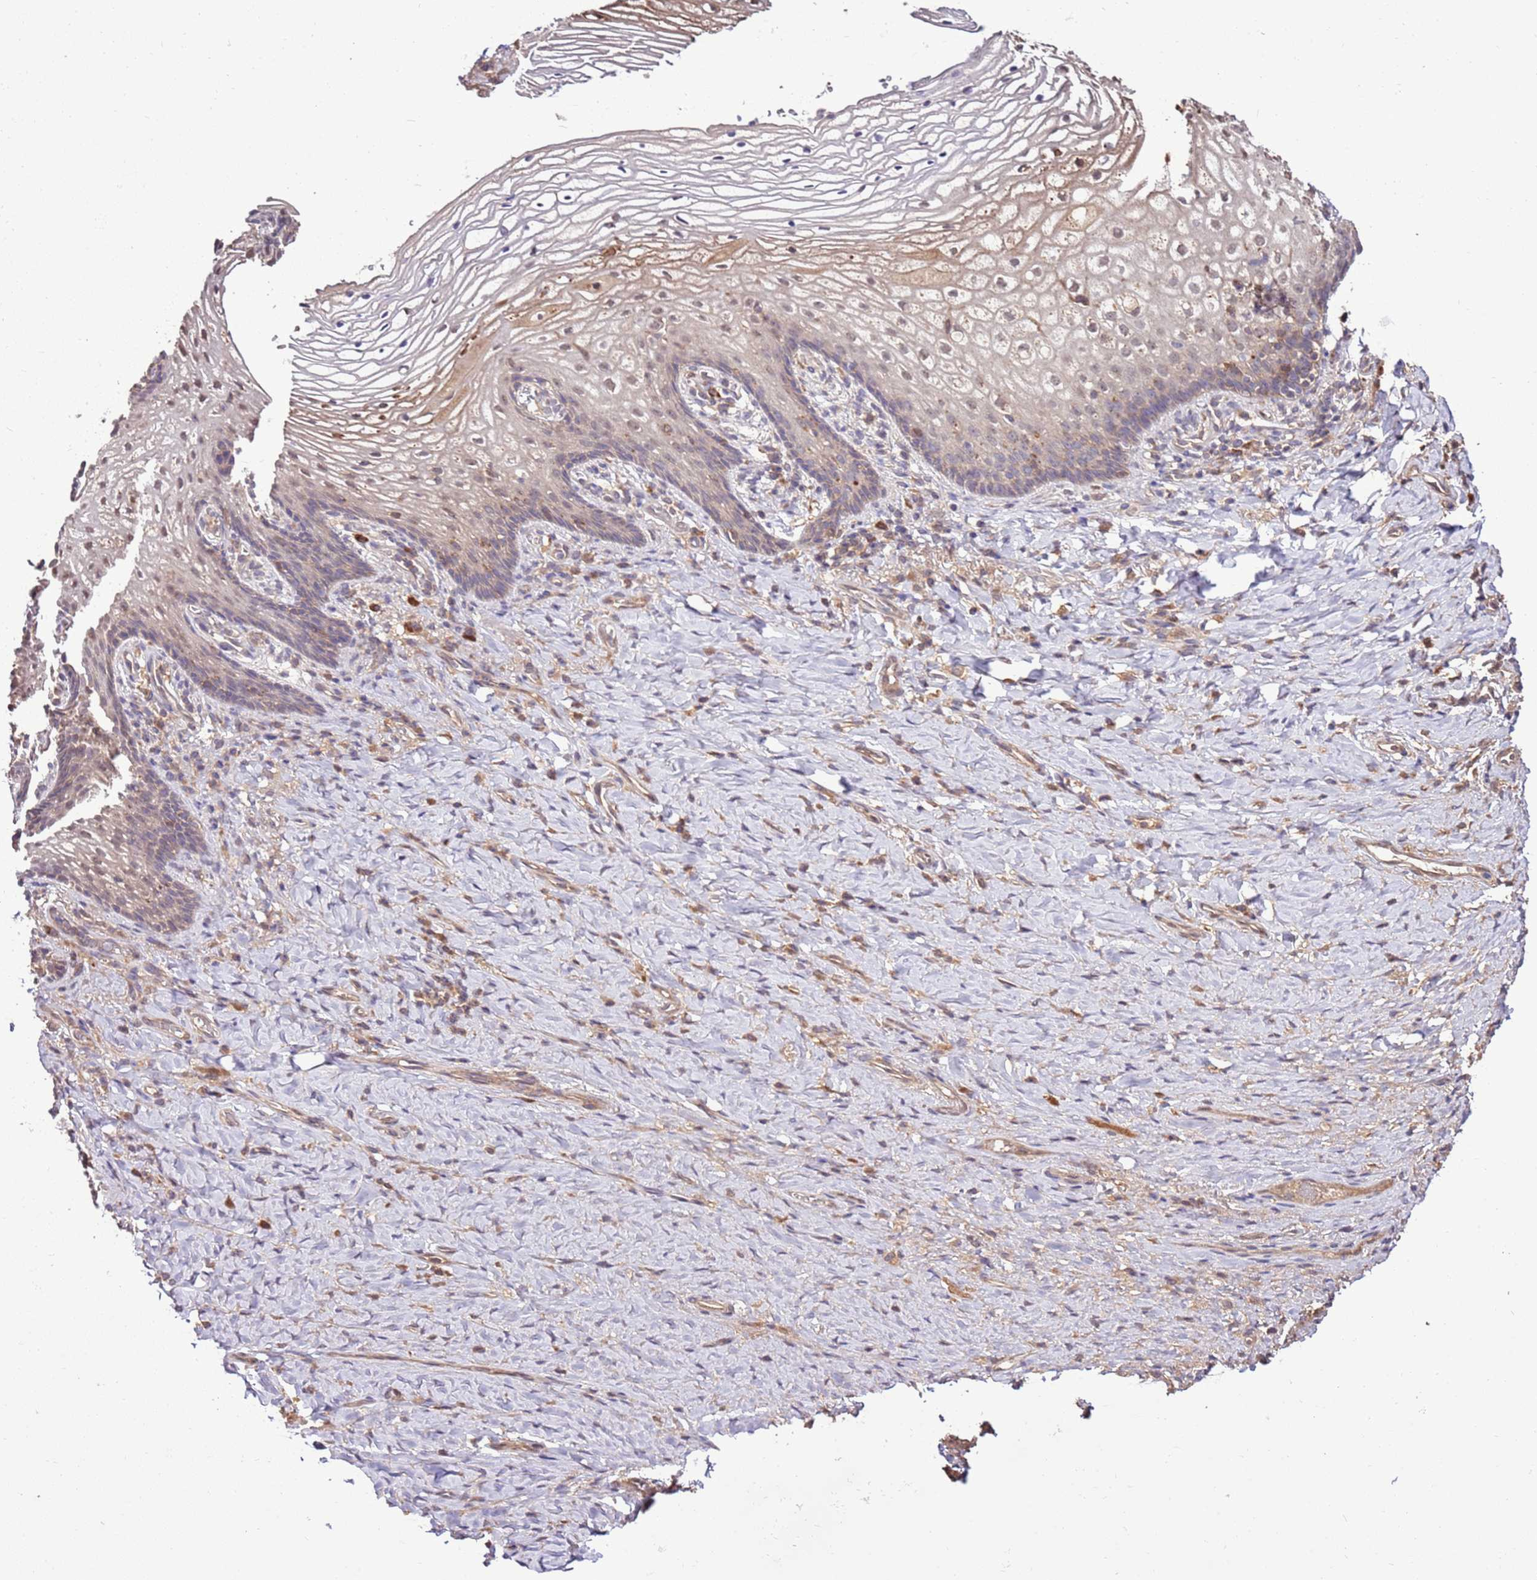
{"staining": {"intensity": "weak", "quantity": "<25%", "location": "cytoplasmic/membranous,nuclear"}, "tissue": "vagina", "cell_type": "Squamous epithelial cells", "image_type": "normal", "snomed": [{"axis": "morphology", "description": "Normal tissue, NOS"}, {"axis": "topography", "description": "Vagina"}], "caption": "High power microscopy histopathology image of an immunohistochemistry micrograph of benign vagina, revealing no significant expression in squamous epithelial cells. Brightfield microscopy of IHC stained with DAB (3,3'-diaminobenzidine) (brown) and hematoxylin (blue), captured at high magnification.", "gene": "BBS5", "patient": {"sex": "female", "age": 60}}